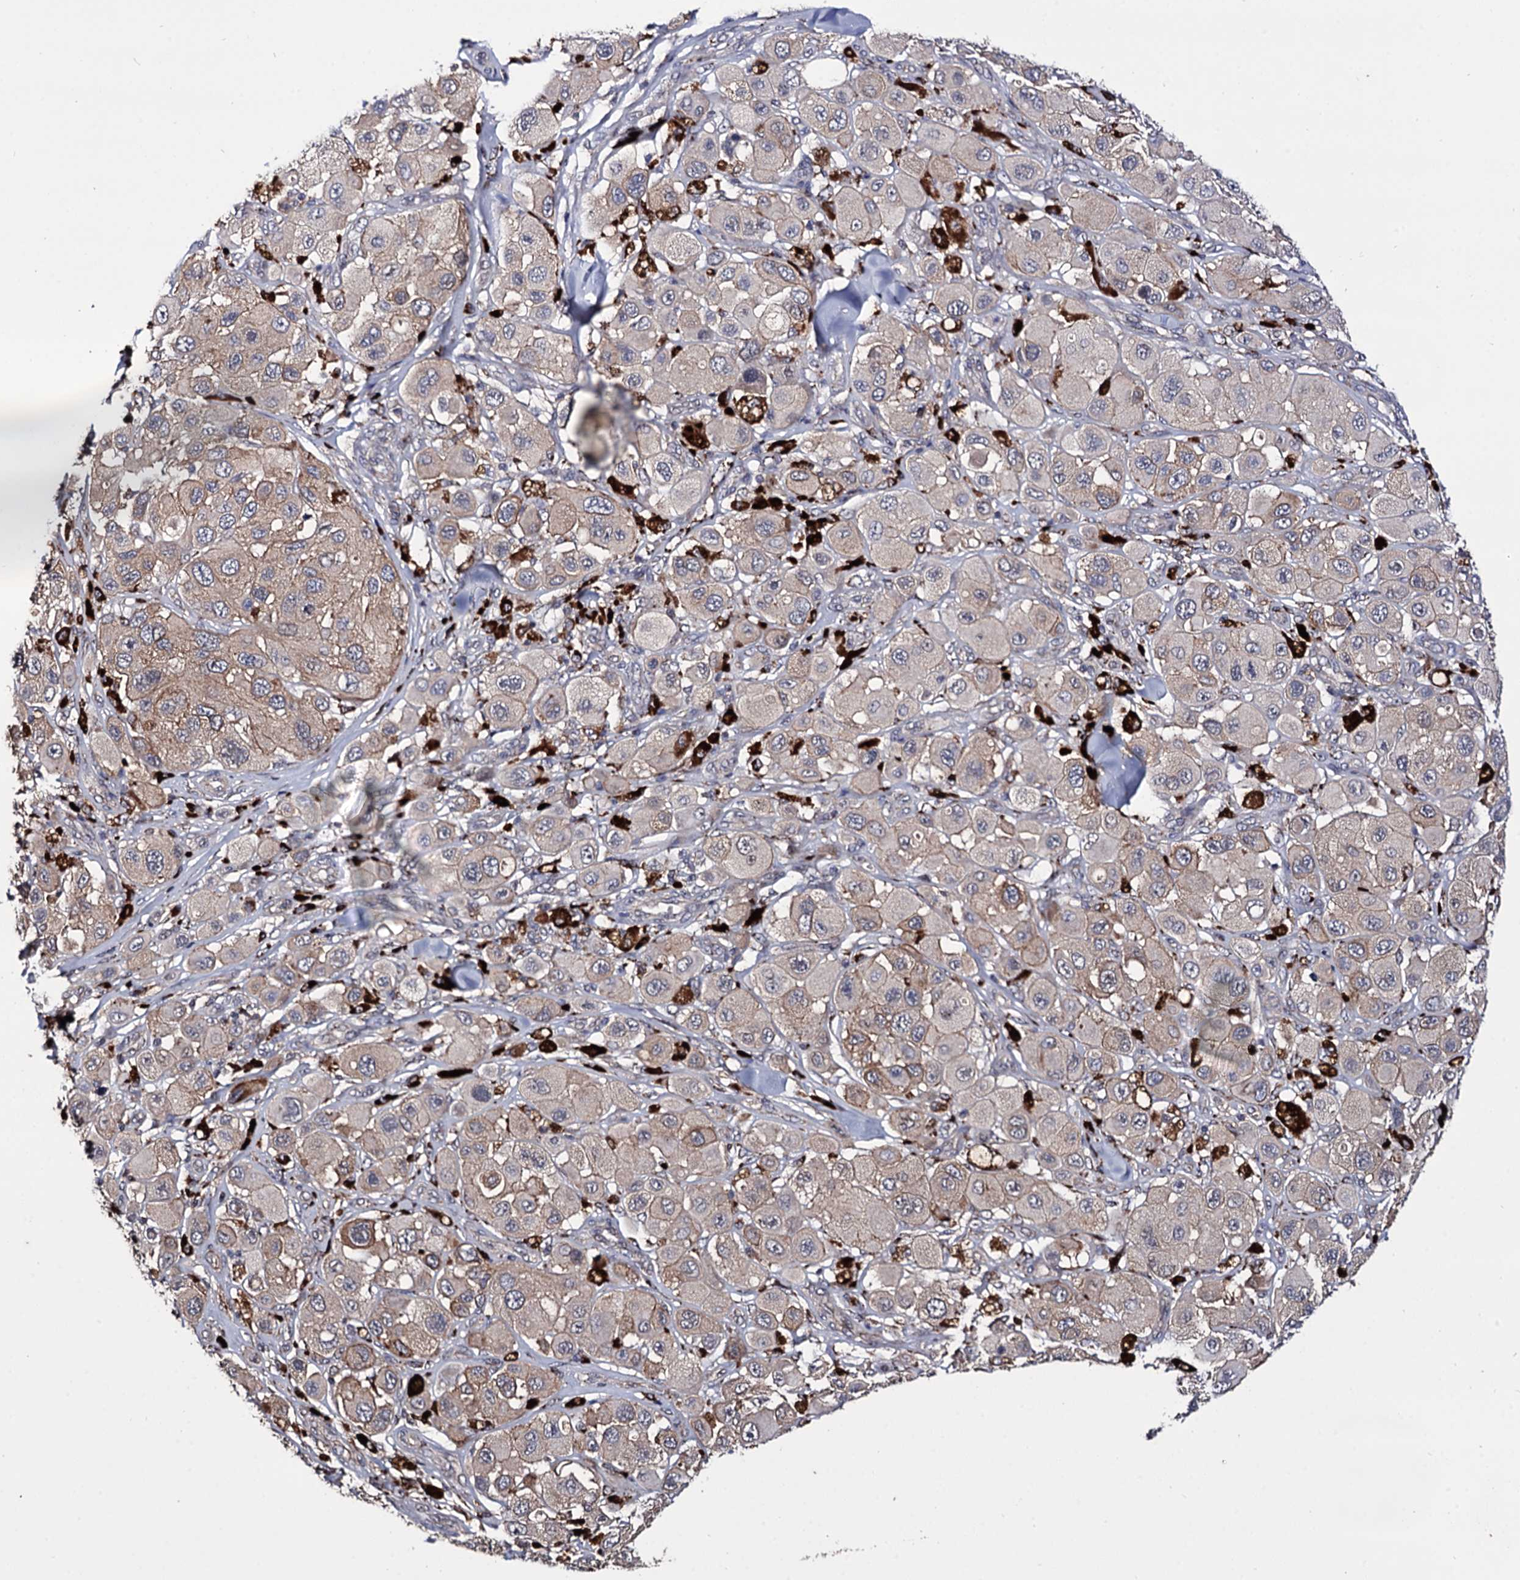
{"staining": {"intensity": "moderate", "quantity": "<25%", "location": "cytoplasmic/membranous"}, "tissue": "melanoma", "cell_type": "Tumor cells", "image_type": "cancer", "snomed": [{"axis": "morphology", "description": "Malignant melanoma, Metastatic site"}, {"axis": "topography", "description": "Skin"}], "caption": "Brown immunohistochemical staining in malignant melanoma (metastatic site) shows moderate cytoplasmic/membranous positivity in about <25% of tumor cells.", "gene": "MICAL2", "patient": {"sex": "male", "age": 41}}